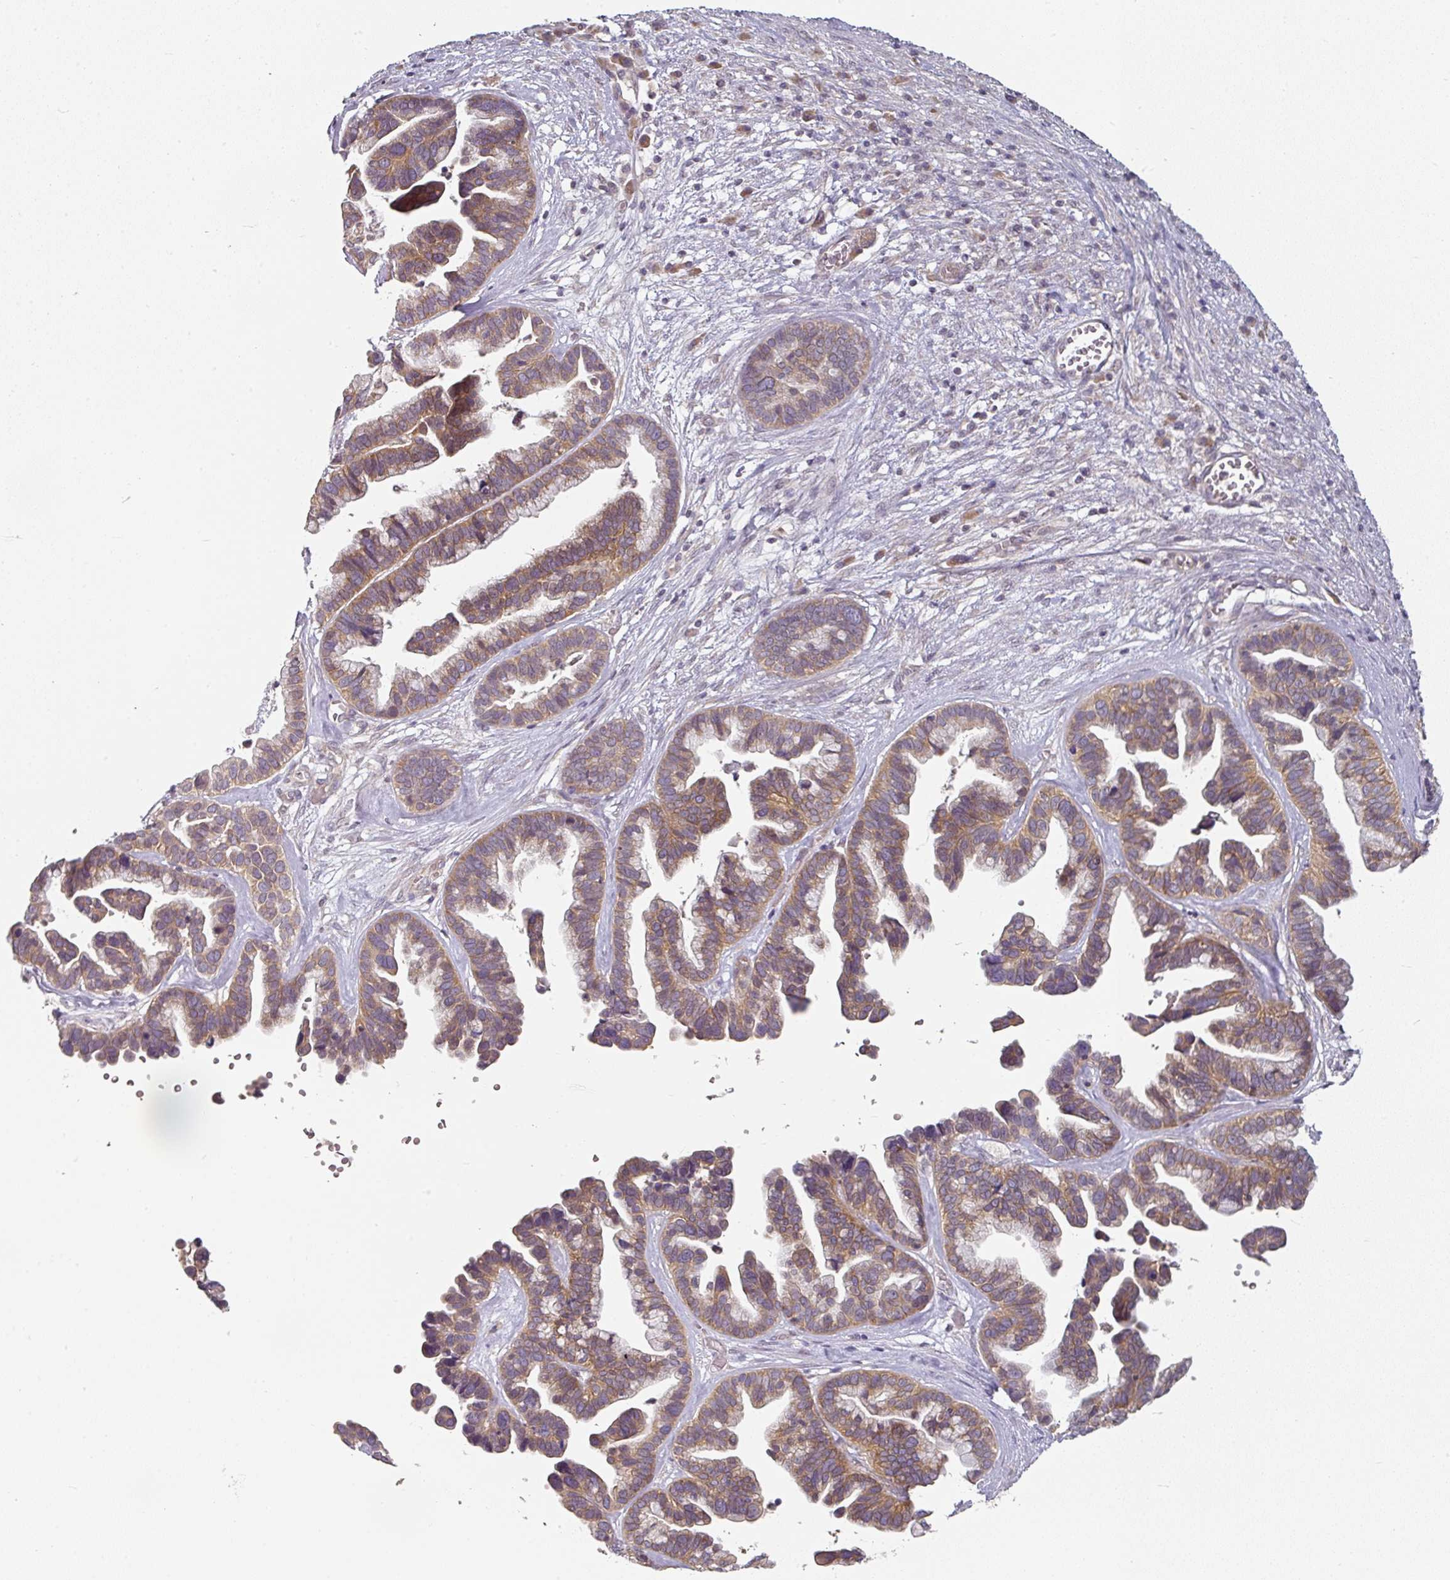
{"staining": {"intensity": "moderate", "quantity": ">75%", "location": "cytoplasmic/membranous"}, "tissue": "ovarian cancer", "cell_type": "Tumor cells", "image_type": "cancer", "snomed": [{"axis": "morphology", "description": "Cystadenocarcinoma, serous, NOS"}, {"axis": "topography", "description": "Ovary"}], "caption": "An IHC photomicrograph of neoplastic tissue is shown. Protein staining in brown highlights moderate cytoplasmic/membranous positivity in ovarian cancer within tumor cells.", "gene": "MAP2K2", "patient": {"sex": "female", "age": 56}}